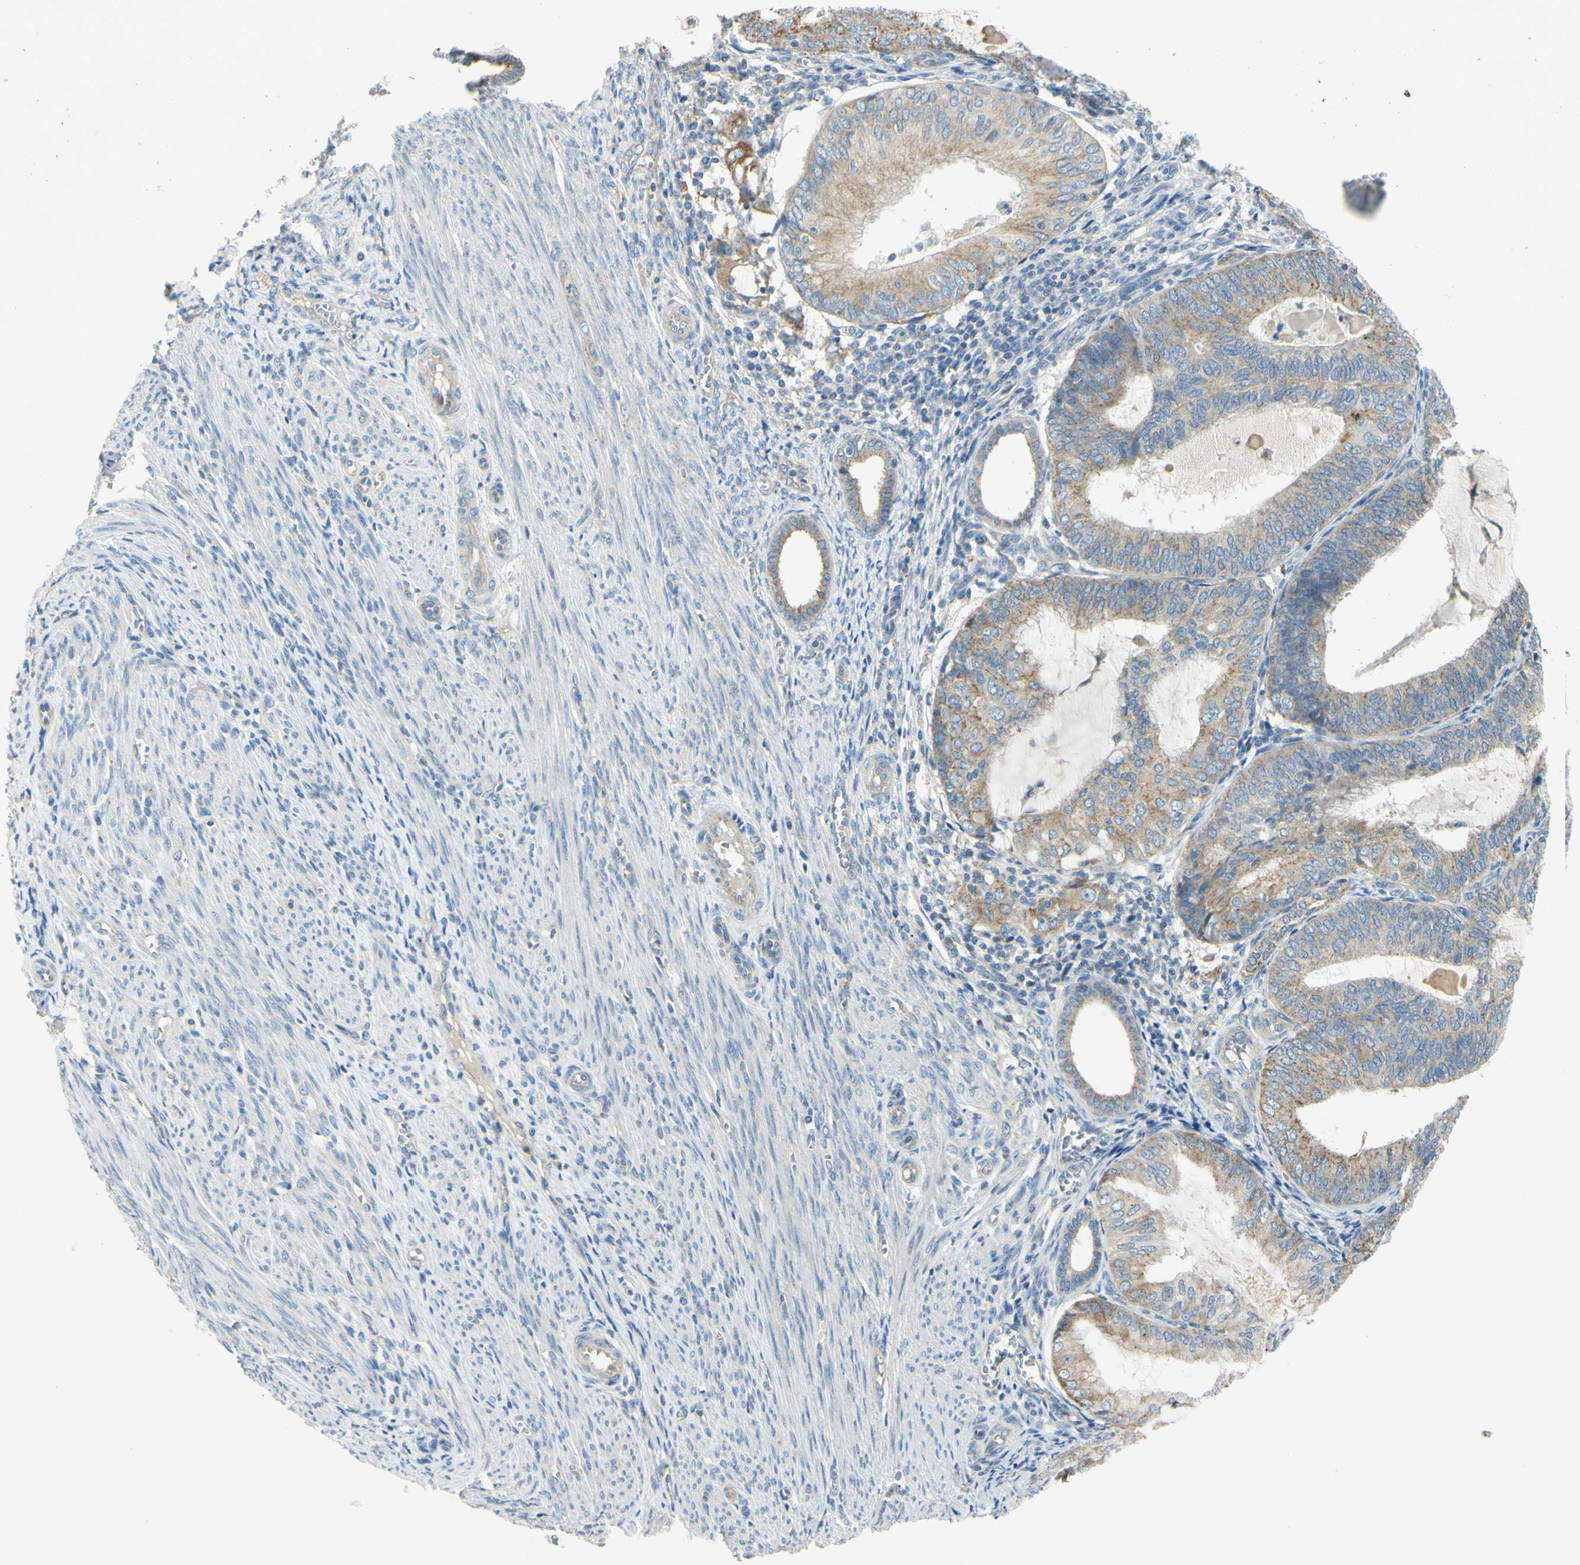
{"staining": {"intensity": "moderate", "quantity": ">75%", "location": "cytoplasmic/membranous"}, "tissue": "endometrial cancer", "cell_type": "Tumor cells", "image_type": "cancer", "snomed": [{"axis": "morphology", "description": "Adenocarcinoma, NOS"}, {"axis": "topography", "description": "Endometrium"}], "caption": "Protein analysis of endometrial adenocarcinoma tissue shows moderate cytoplasmic/membranous positivity in about >75% of tumor cells.", "gene": "LAMA3", "patient": {"sex": "female", "age": 81}}